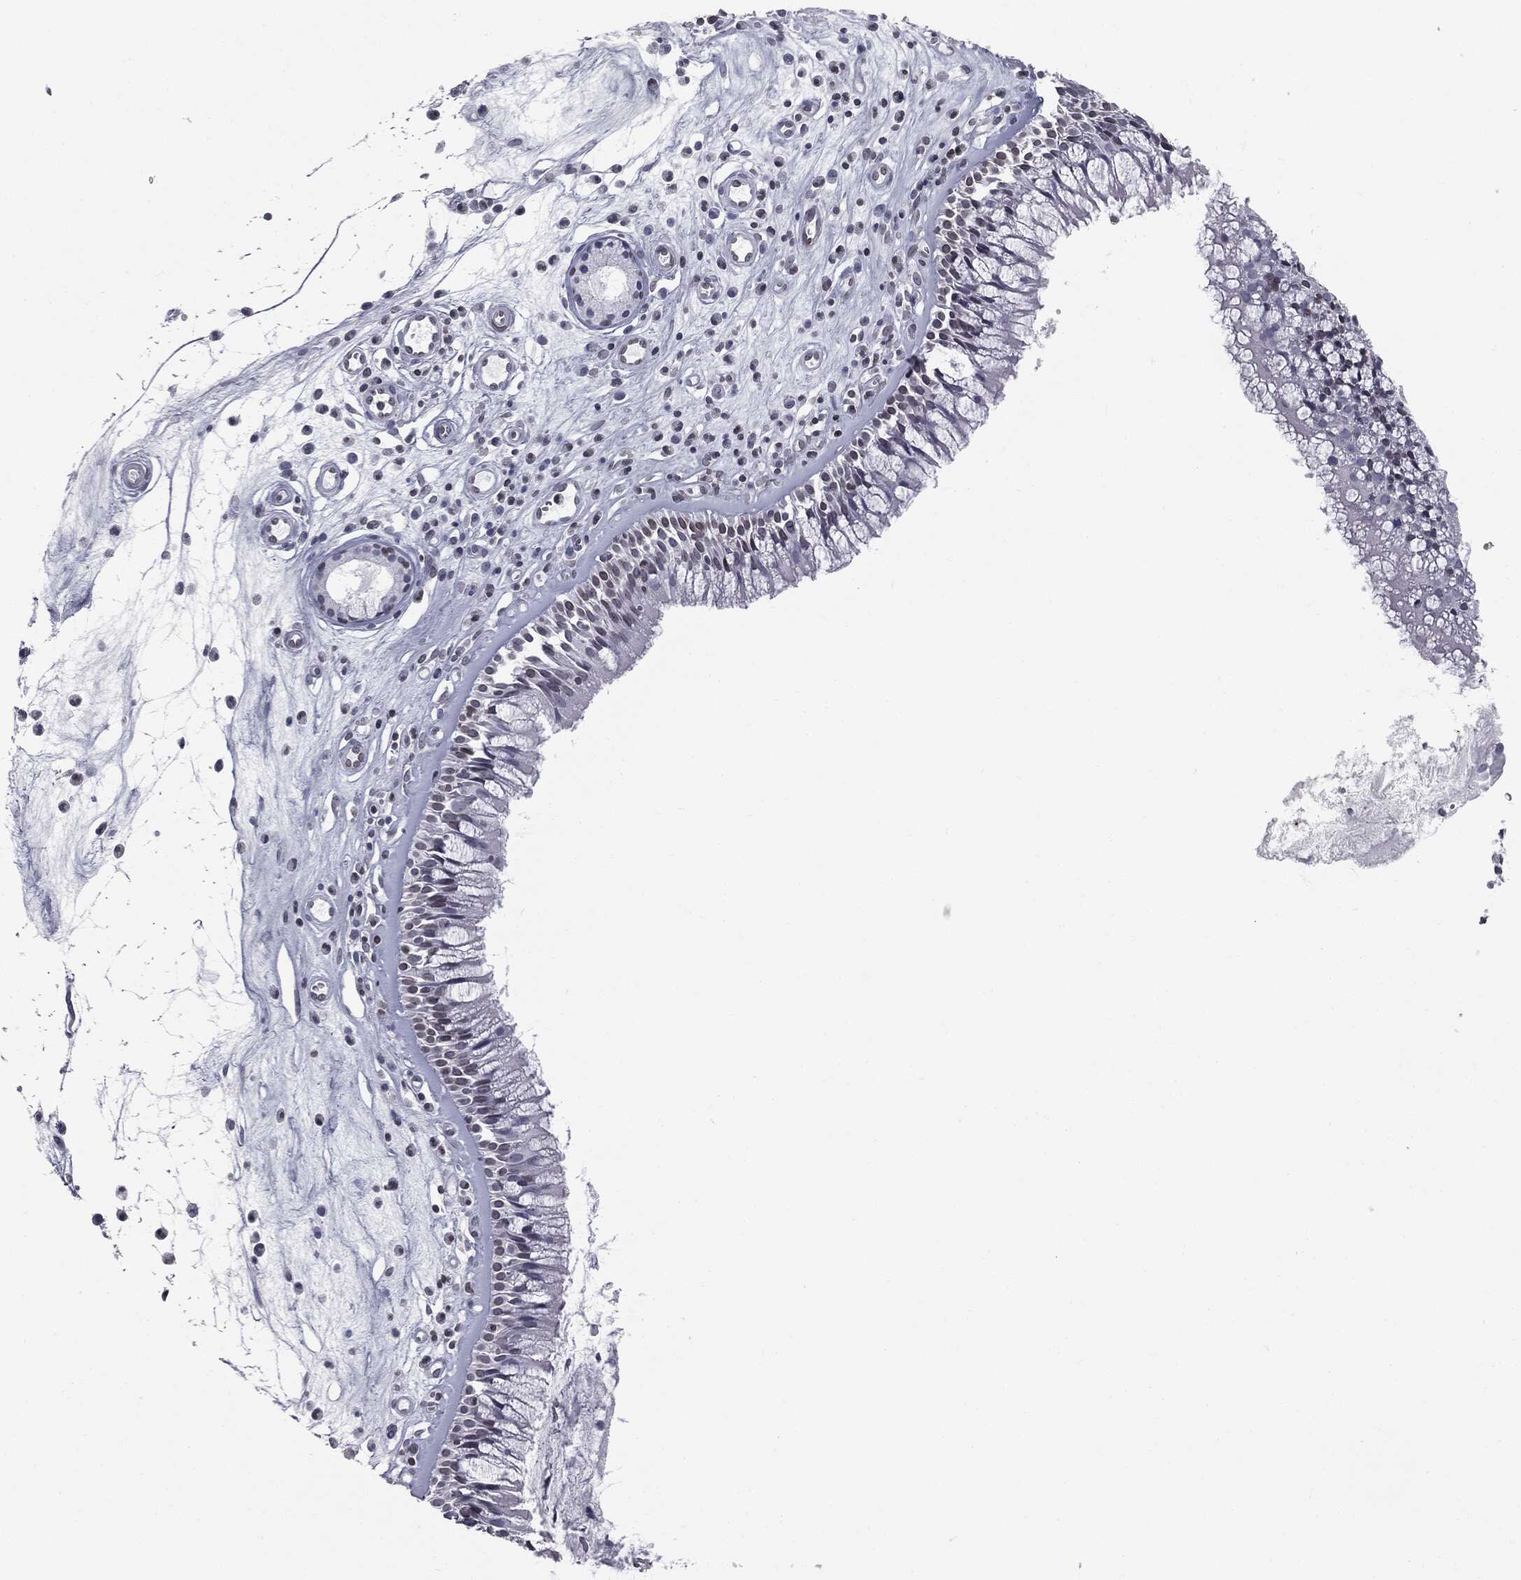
{"staining": {"intensity": "negative", "quantity": "none", "location": "none"}, "tissue": "nasopharynx", "cell_type": "Respiratory epithelial cells", "image_type": "normal", "snomed": [{"axis": "morphology", "description": "Normal tissue, NOS"}, {"axis": "topography", "description": "Nasopharynx"}], "caption": "The image exhibits no significant positivity in respiratory epithelial cells of nasopharynx.", "gene": "ALDOB", "patient": {"sex": "male", "age": 57}}